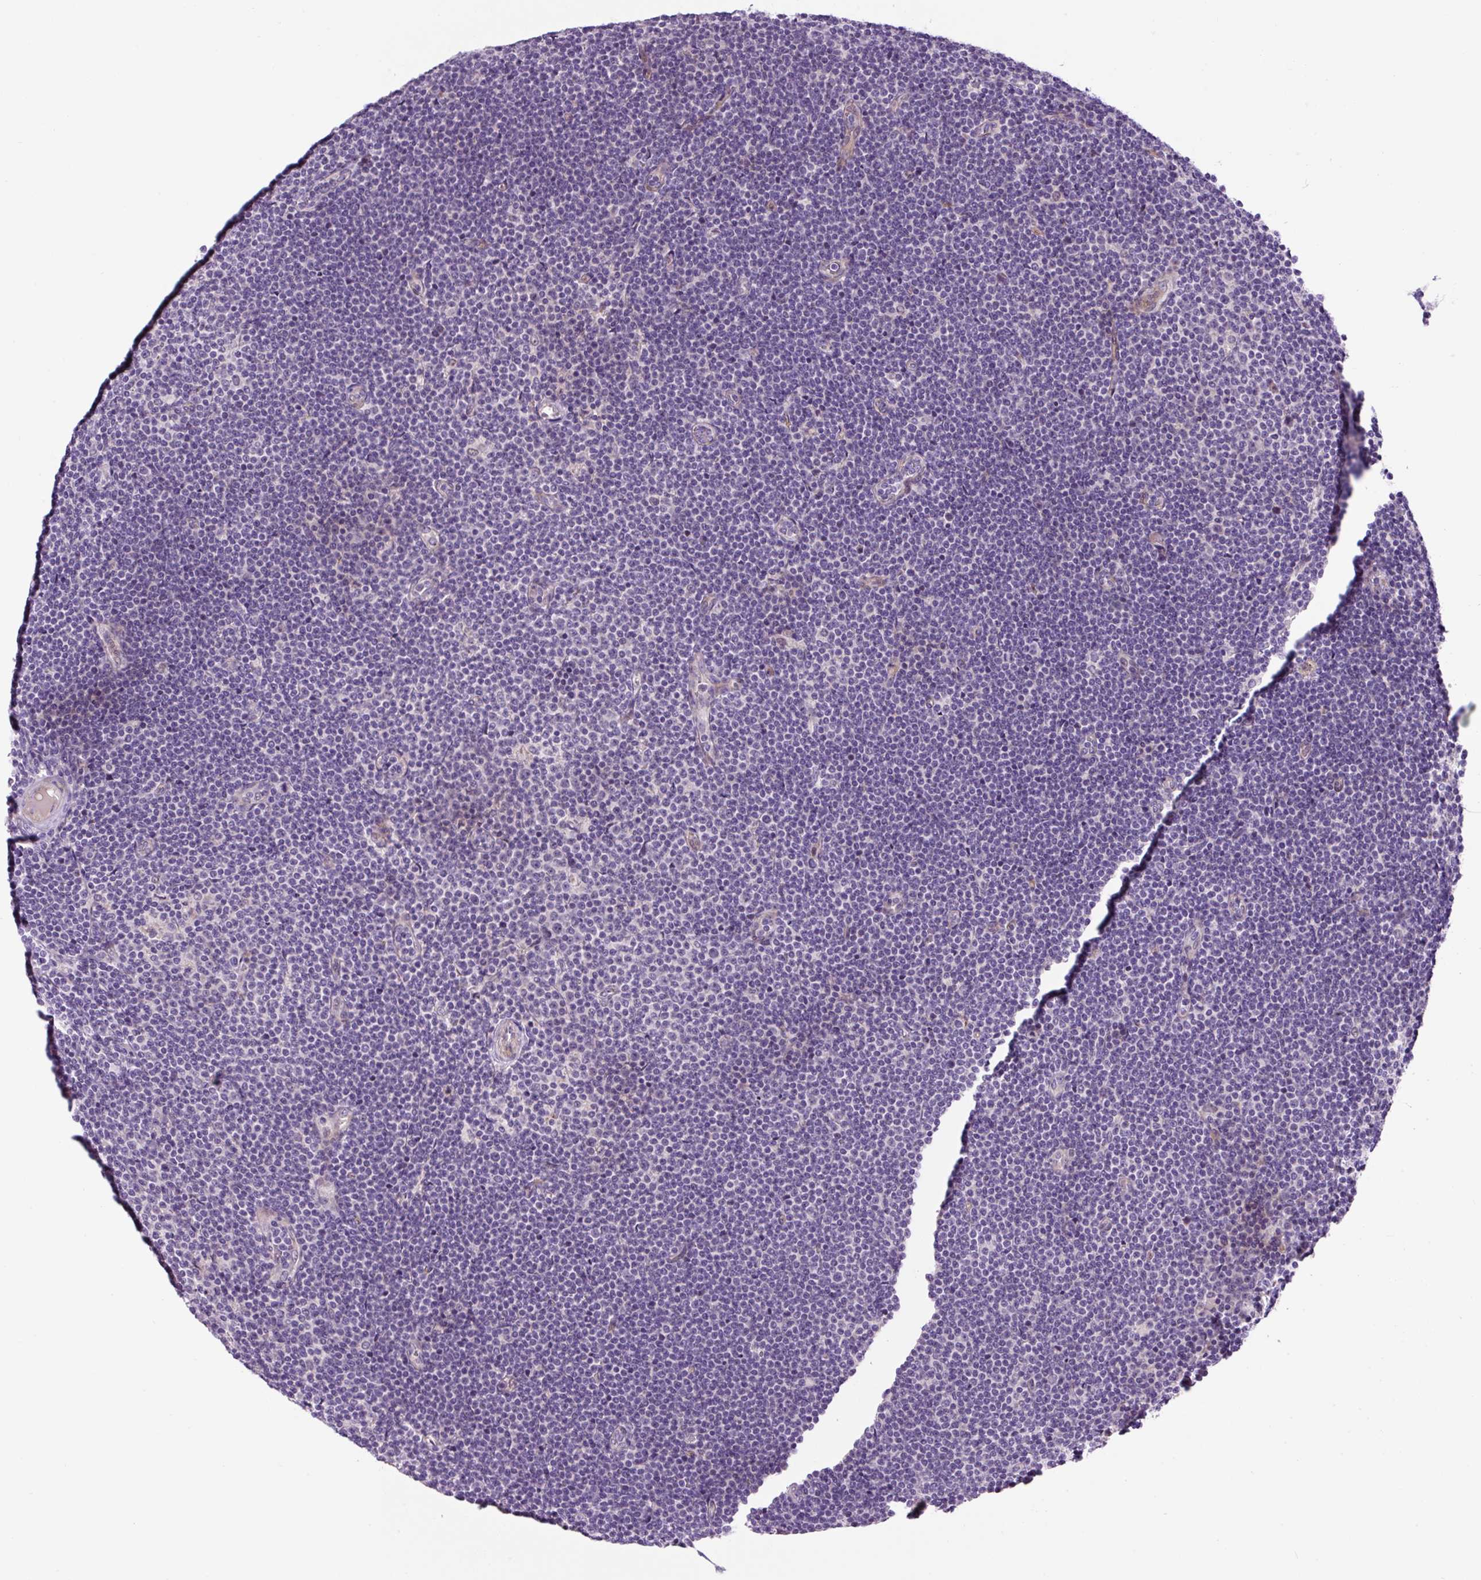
{"staining": {"intensity": "negative", "quantity": "none", "location": "none"}, "tissue": "lymphoma", "cell_type": "Tumor cells", "image_type": "cancer", "snomed": [{"axis": "morphology", "description": "Malignant lymphoma, non-Hodgkin's type, Low grade"}, {"axis": "topography", "description": "Lymph node"}], "caption": "There is no significant staining in tumor cells of malignant lymphoma, non-Hodgkin's type (low-grade).", "gene": "OGDHL", "patient": {"sex": "male", "age": 48}}